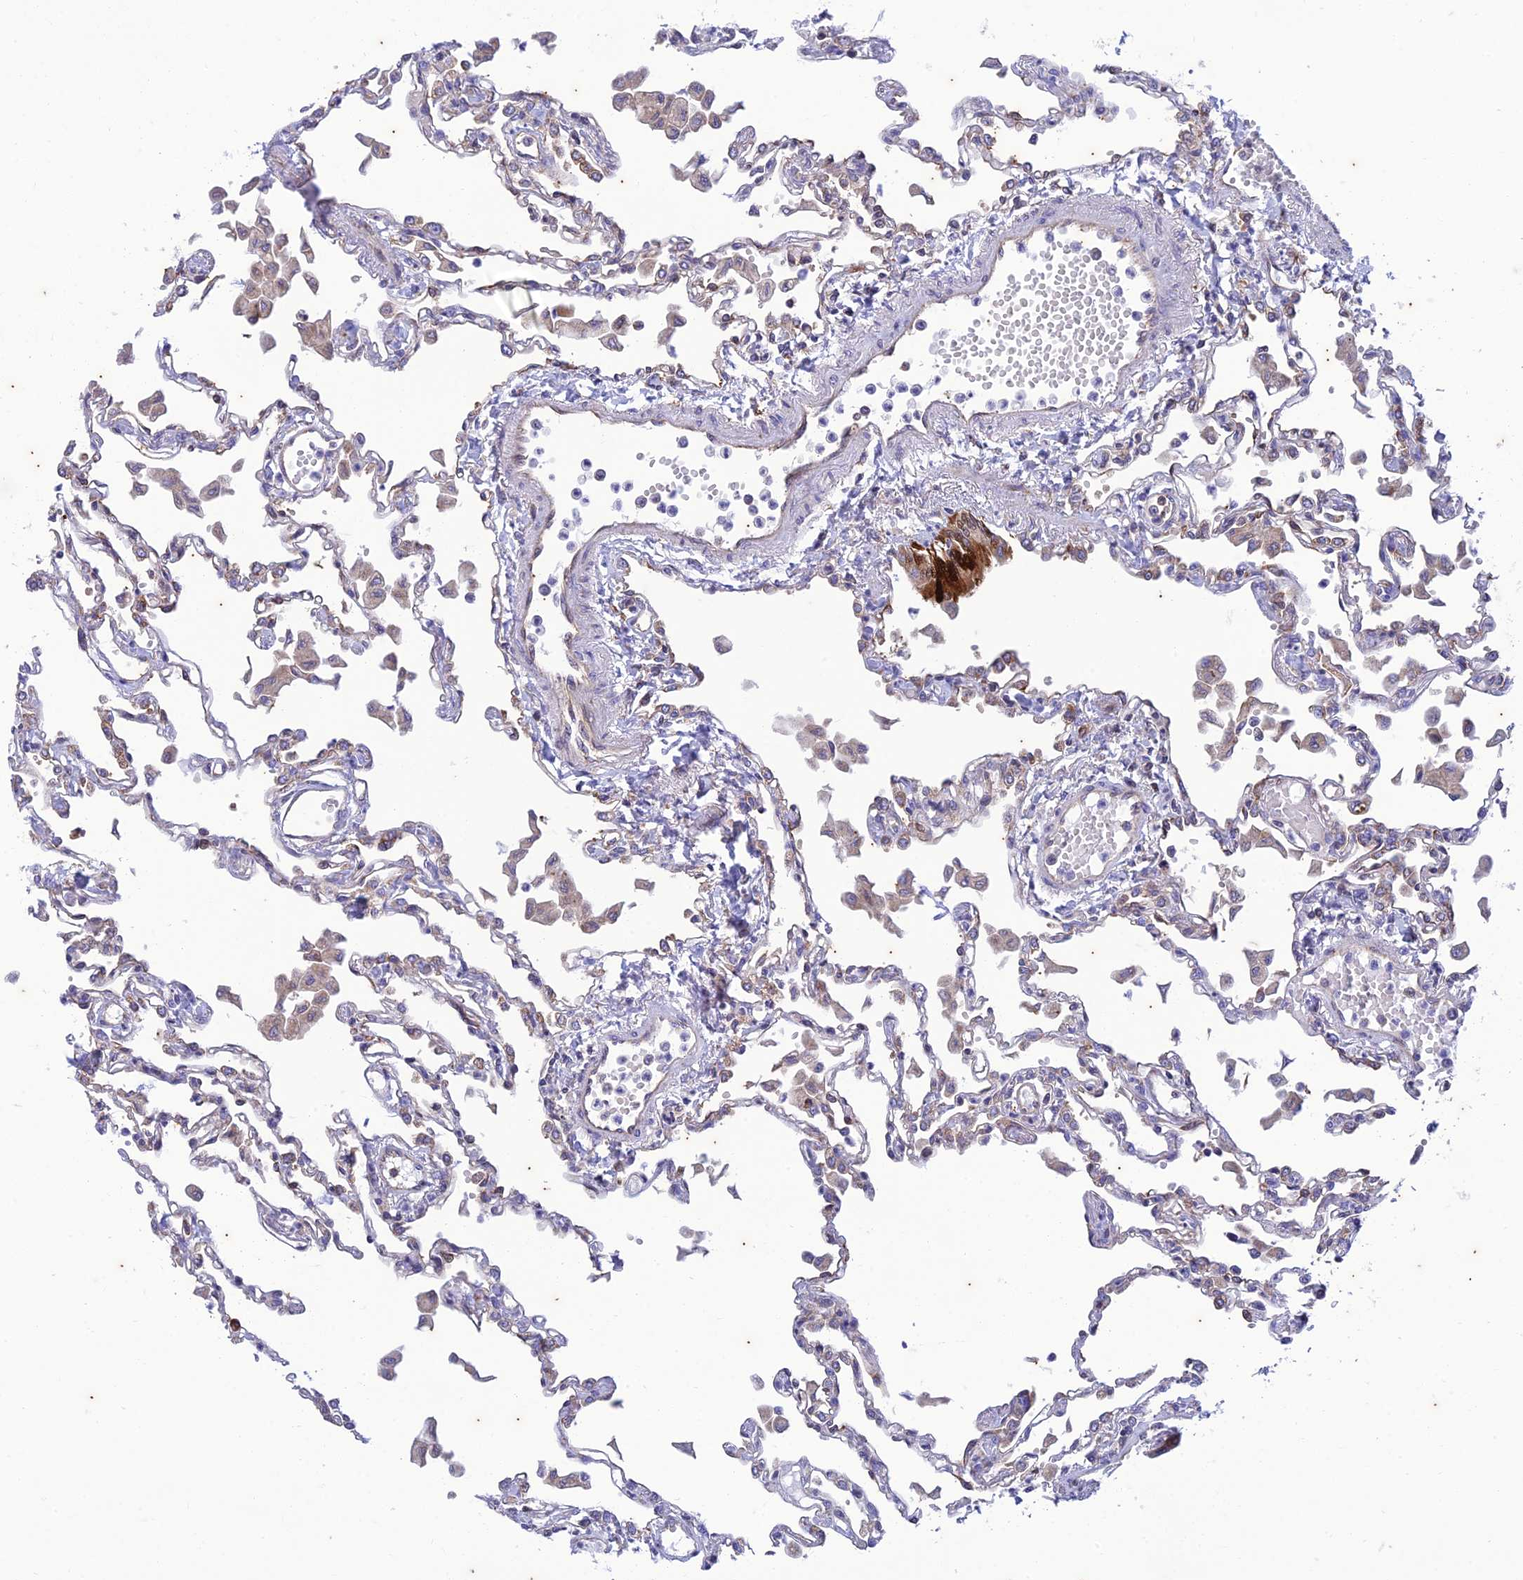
{"staining": {"intensity": "negative", "quantity": "none", "location": "none"}, "tissue": "lung", "cell_type": "Alveolar cells", "image_type": "normal", "snomed": [{"axis": "morphology", "description": "Normal tissue, NOS"}, {"axis": "topography", "description": "Bronchus"}, {"axis": "topography", "description": "Lung"}], "caption": "Immunohistochemistry of normal lung shows no expression in alveolar cells. Brightfield microscopy of IHC stained with DAB (brown) and hematoxylin (blue), captured at high magnification.", "gene": "PIMREG", "patient": {"sex": "female", "age": 49}}